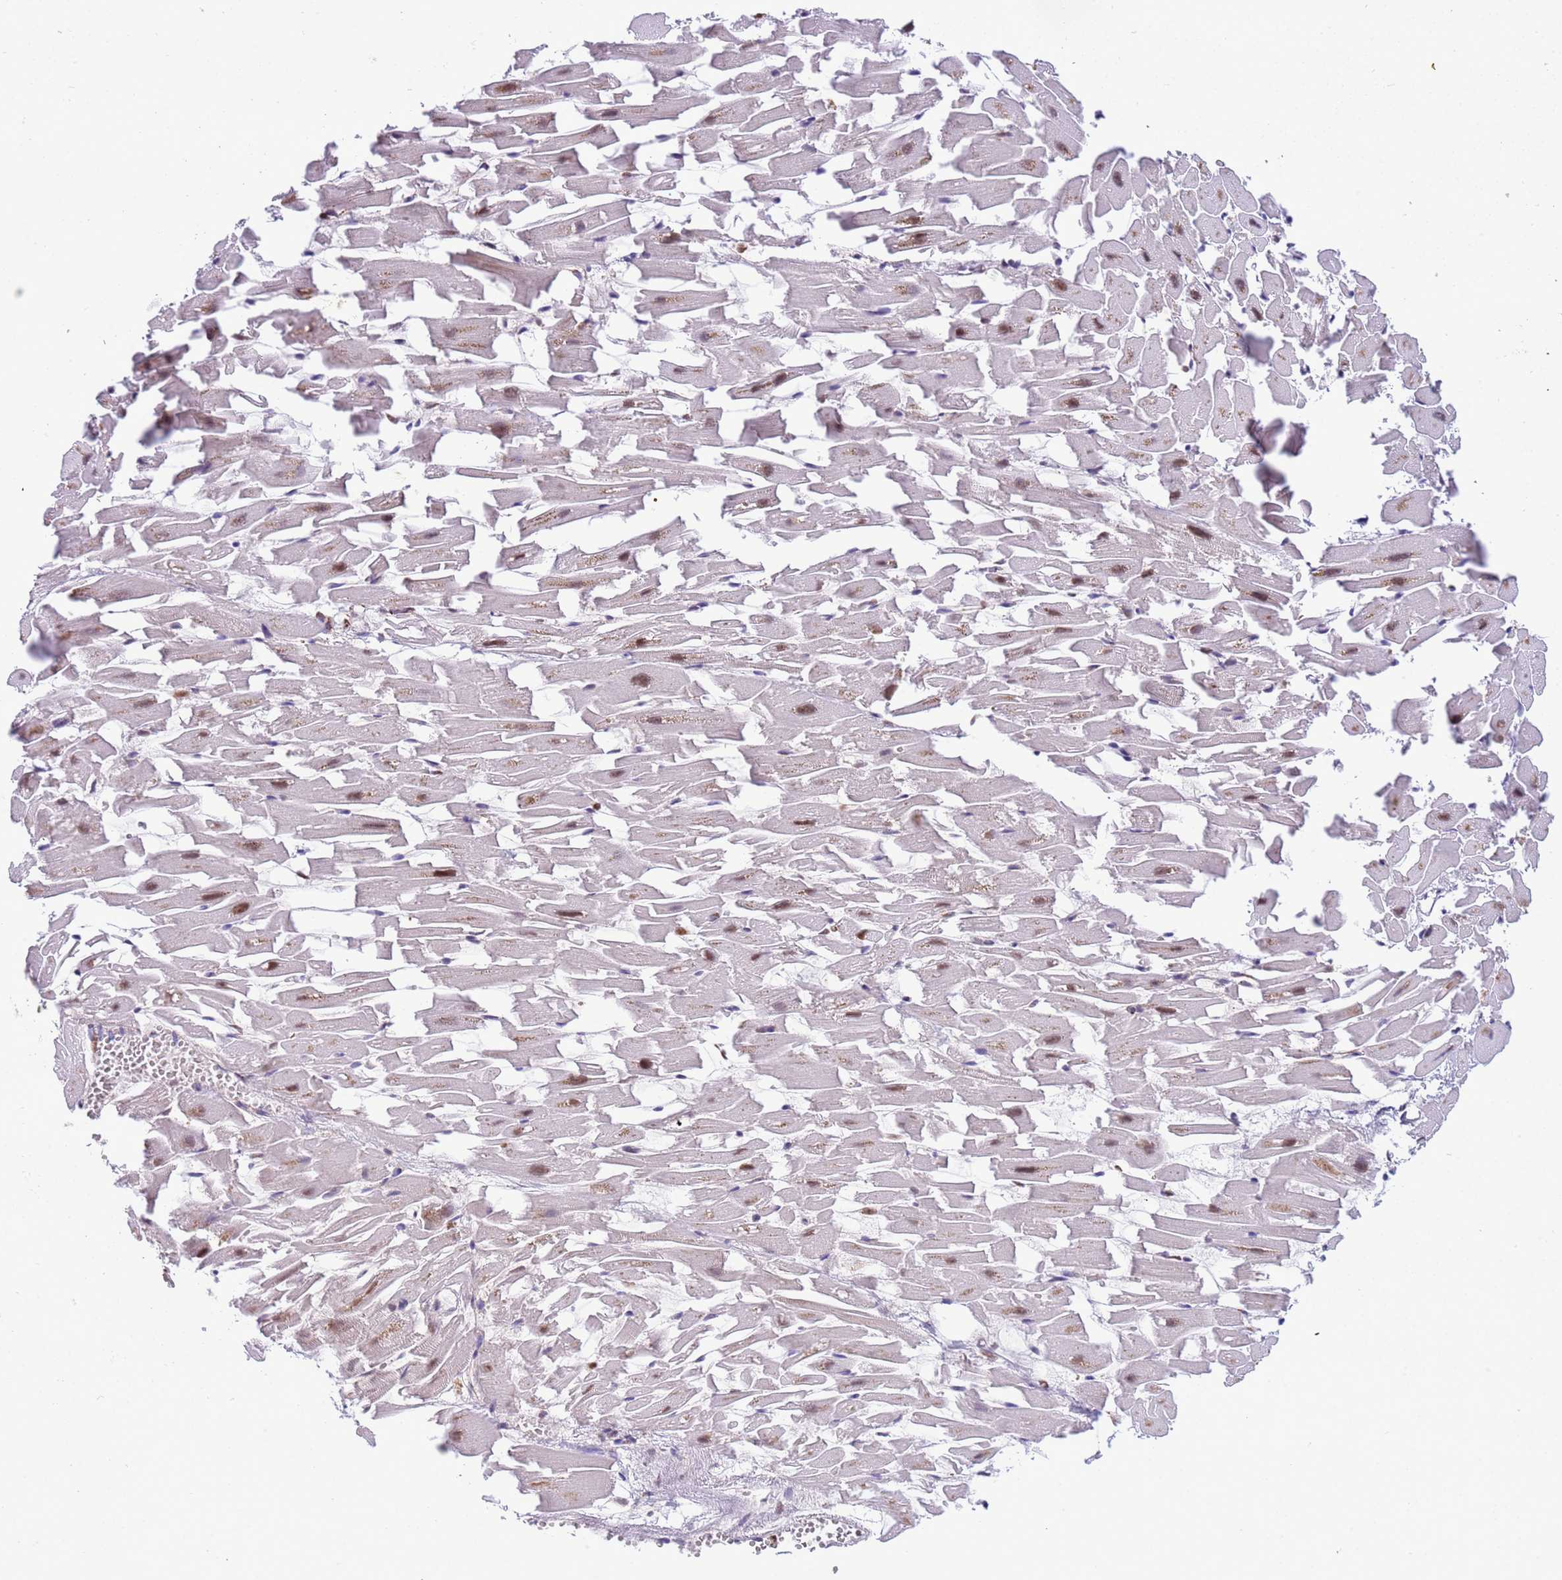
{"staining": {"intensity": "moderate", "quantity": ">75%", "location": "nuclear"}, "tissue": "heart muscle", "cell_type": "Cardiomyocytes", "image_type": "normal", "snomed": [{"axis": "morphology", "description": "Normal tissue, NOS"}, {"axis": "topography", "description": "Heart"}], "caption": "Normal heart muscle shows moderate nuclear expression in about >75% of cardiomyocytes, visualized by immunohistochemistry. Nuclei are stained in blue.", "gene": "SRRT", "patient": {"sex": "female", "age": 64}}